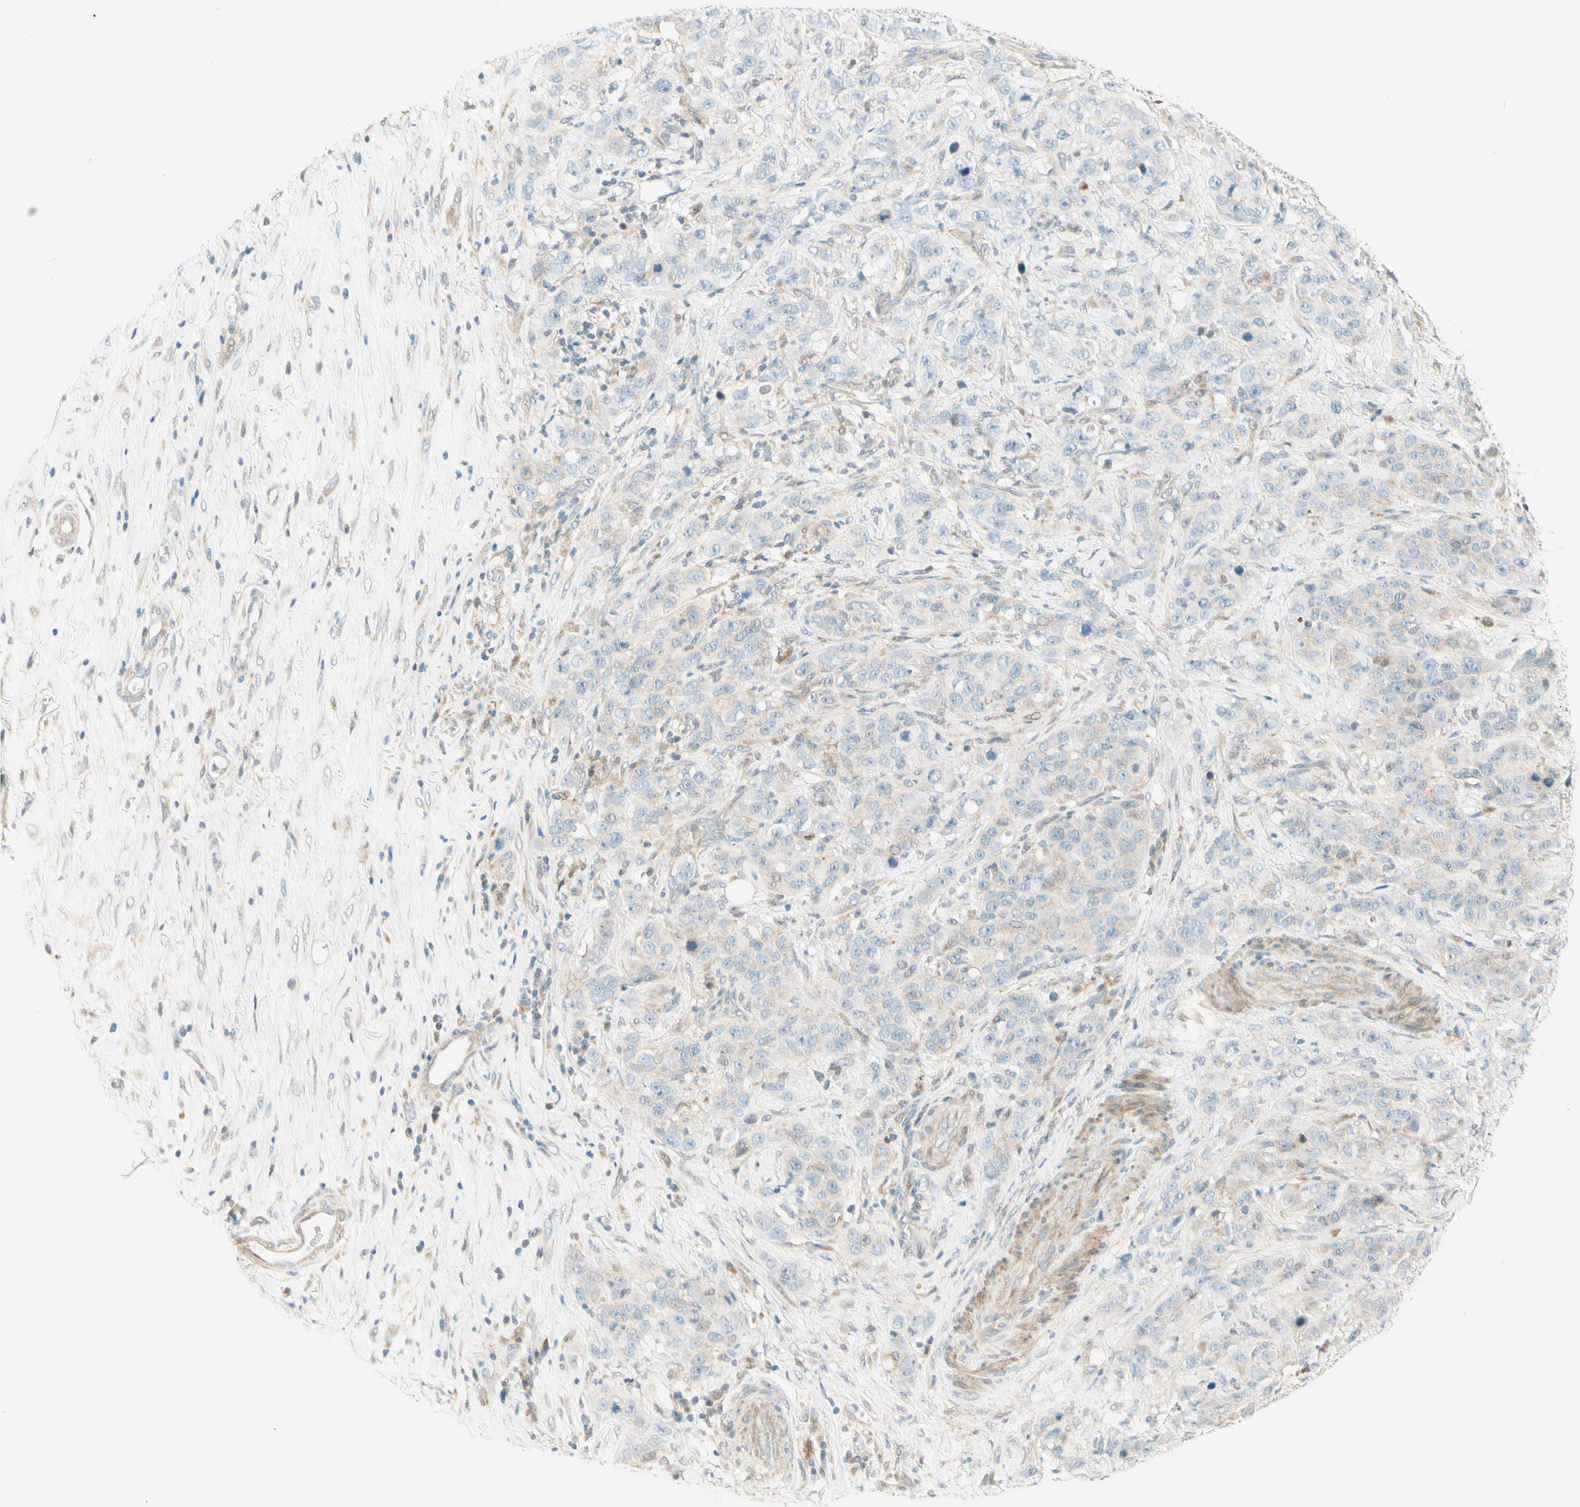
{"staining": {"intensity": "weak", "quantity": "<25%", "location": "cytoplasmic/membranous"}, "tissue": "stomach cancer", "cell_type": "Tumor cells", "image_type": "cancer", "snomed": [{"axis": "morphology", "description": "Adenocarcinoma, NOS"}, {"axis": "topography", "description": "Stomach"}], "caption": "Tumor cells are negative for protein expression in human stomach cancer (adenocarcinoma). The staining is performed using DAB (3,3'-diaminobenzidine) brown chromogen with nuclei counter-stained in using hematoxylin.", "gene": "PROM1", "patient": {"sex": "male", "age": 48}}